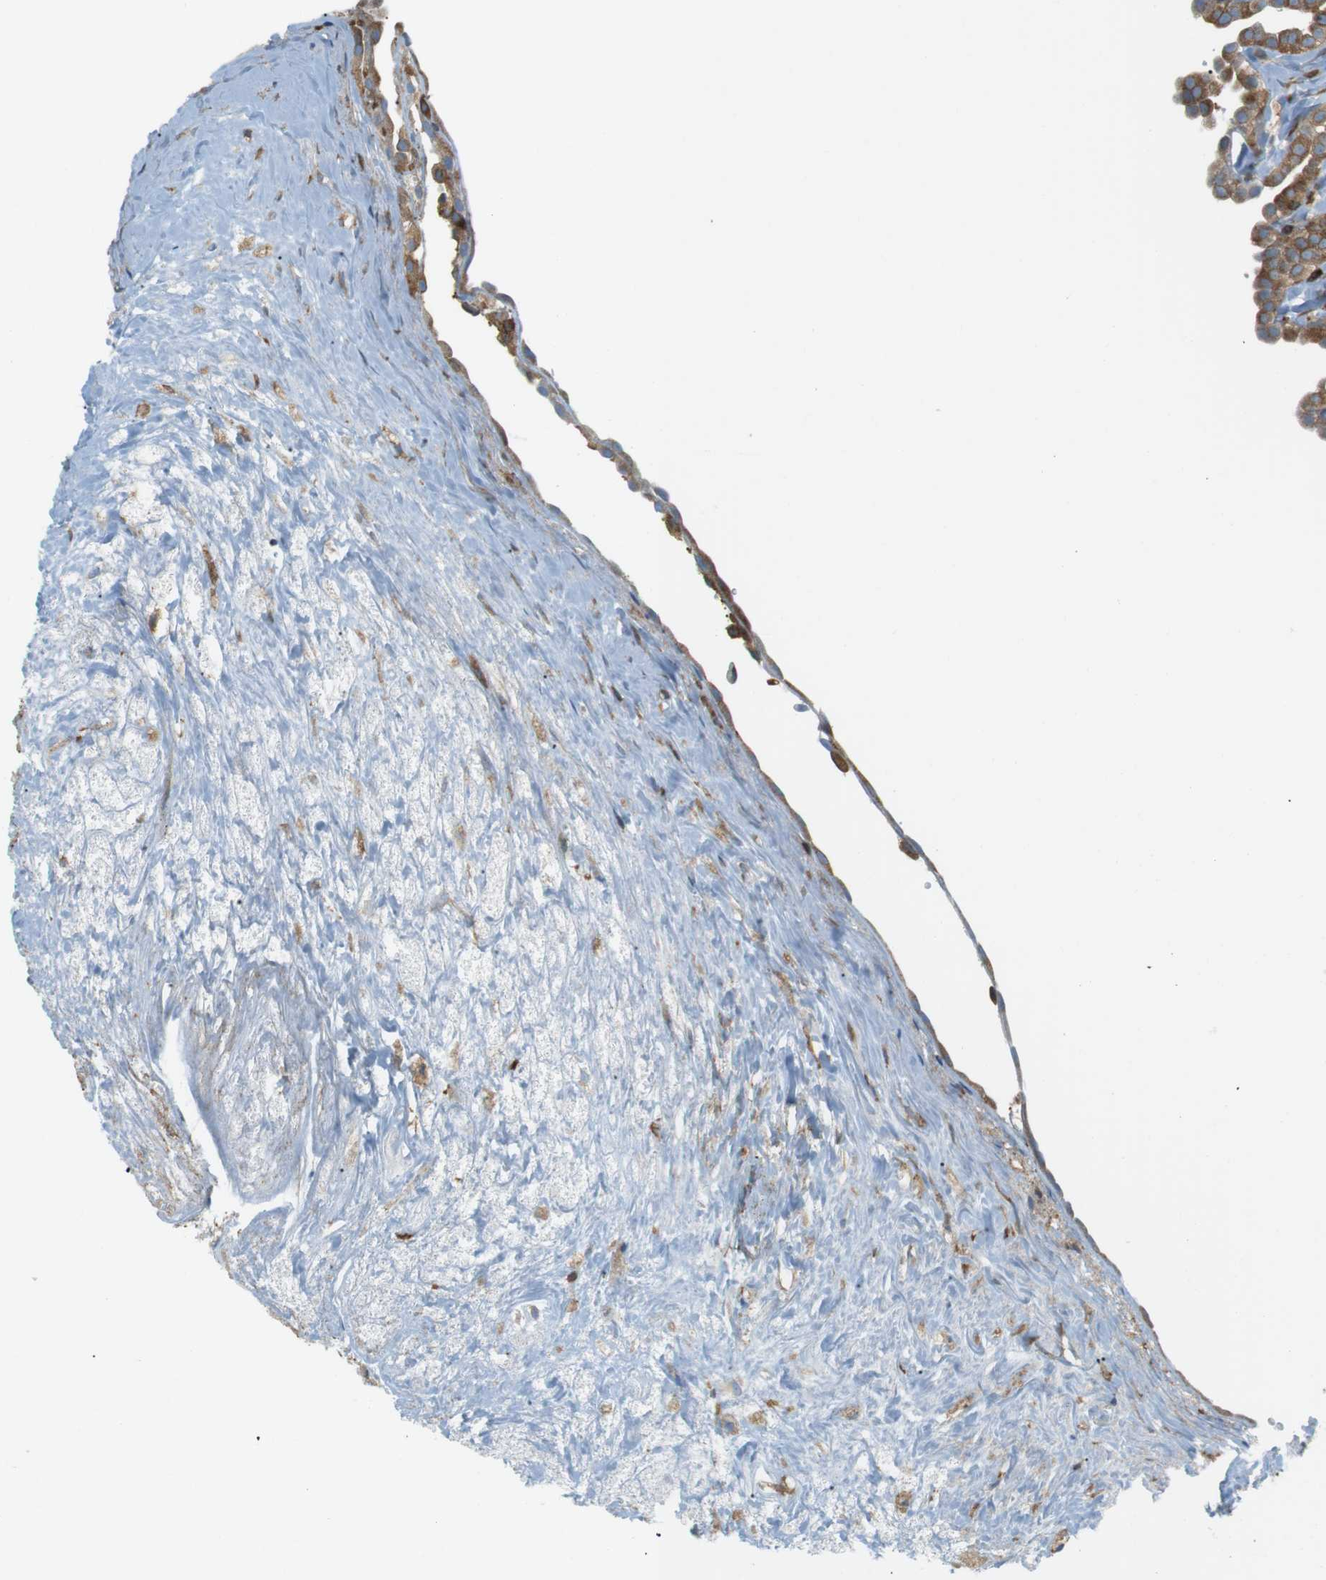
{"staining": {"intensity": "strong", "quantity": ">75%", "location": "cytoplasmic/membranous"}, "tissue": "fallopian tube", "cell_type": "Glandular cells", "image_type": "normal", "snomed": [{"axis": "morphology", "description": "Normal tissue, NOS"}, {"axis": "topography", "description": "Fallopian tube"}, {"axis": "topography", "description": "Placenta"}], "caption": "Immunohistochemistry (IHC) micrograph of normal fallopian tube: human fallopian tube stained using IHC reveals high levels of strong protein expression localized specifically in the cytoplasmic/membranous of glandular cells, appearing as a cytoplasmic/membranous brown color.", "gene": "FLII", "patient": {"sex": "female", "age": 34}}